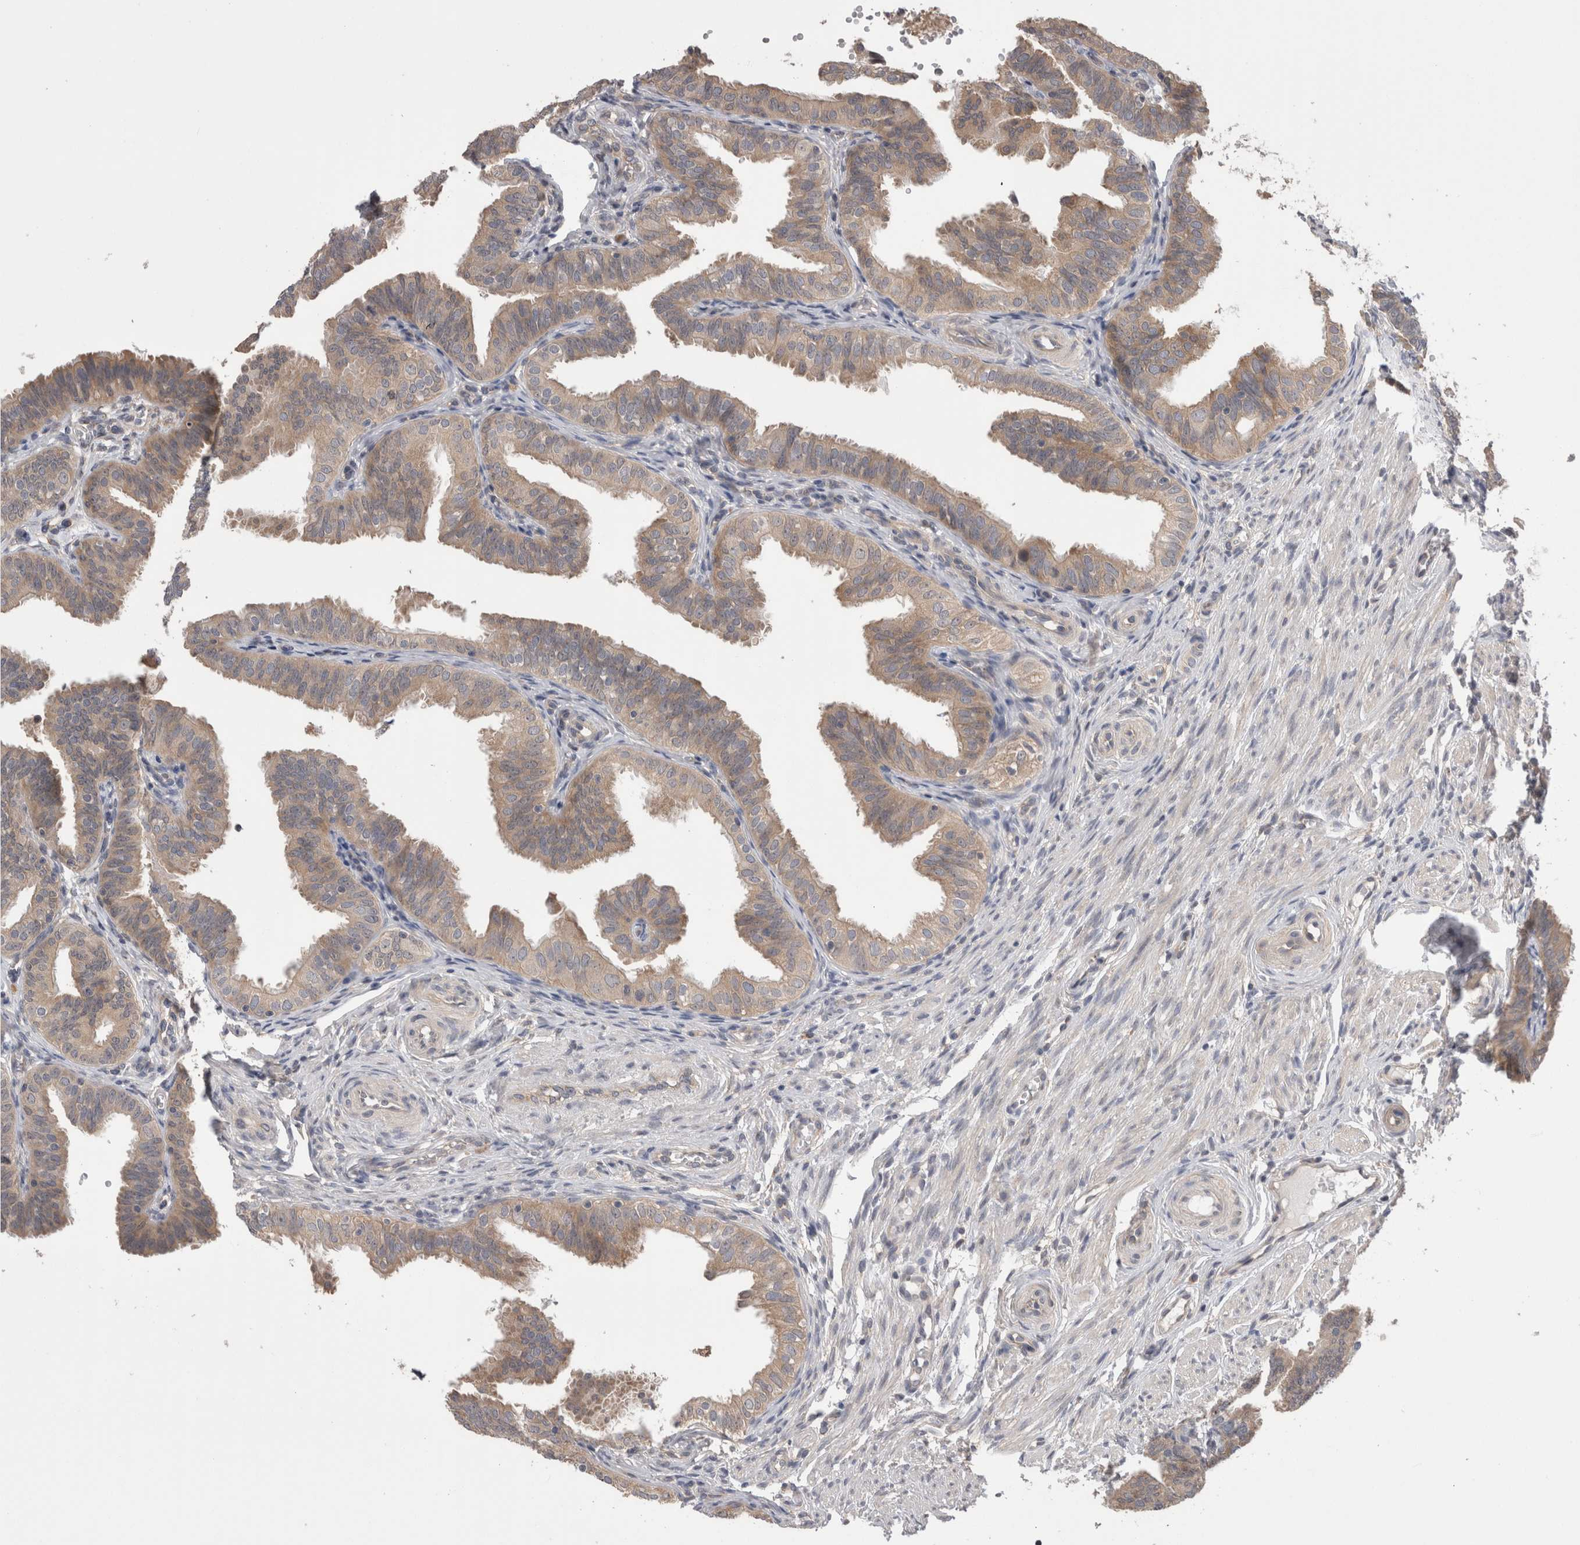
{"staining": {"intensity": "weak", "quantity": "25%-75%", "location": "cytoplasmic/membranous"}, "tissue": "fallopian tube", "cell_type": "Glandular cells", "image_type": "normal", "snomed": [{"axis": "morphology", "description": "Normal tissue, NOS"}, {"axis": "topography", "description": "Fallopian tube"}], "caption": "Human fallopian tube stained with a brown dye exhibits weak cytoplasmic/membranous positive staining in approximately 25%-75% of glandular cells.", "gene": "DCTN6", "patient": {"sex": "female", "age": 35}}